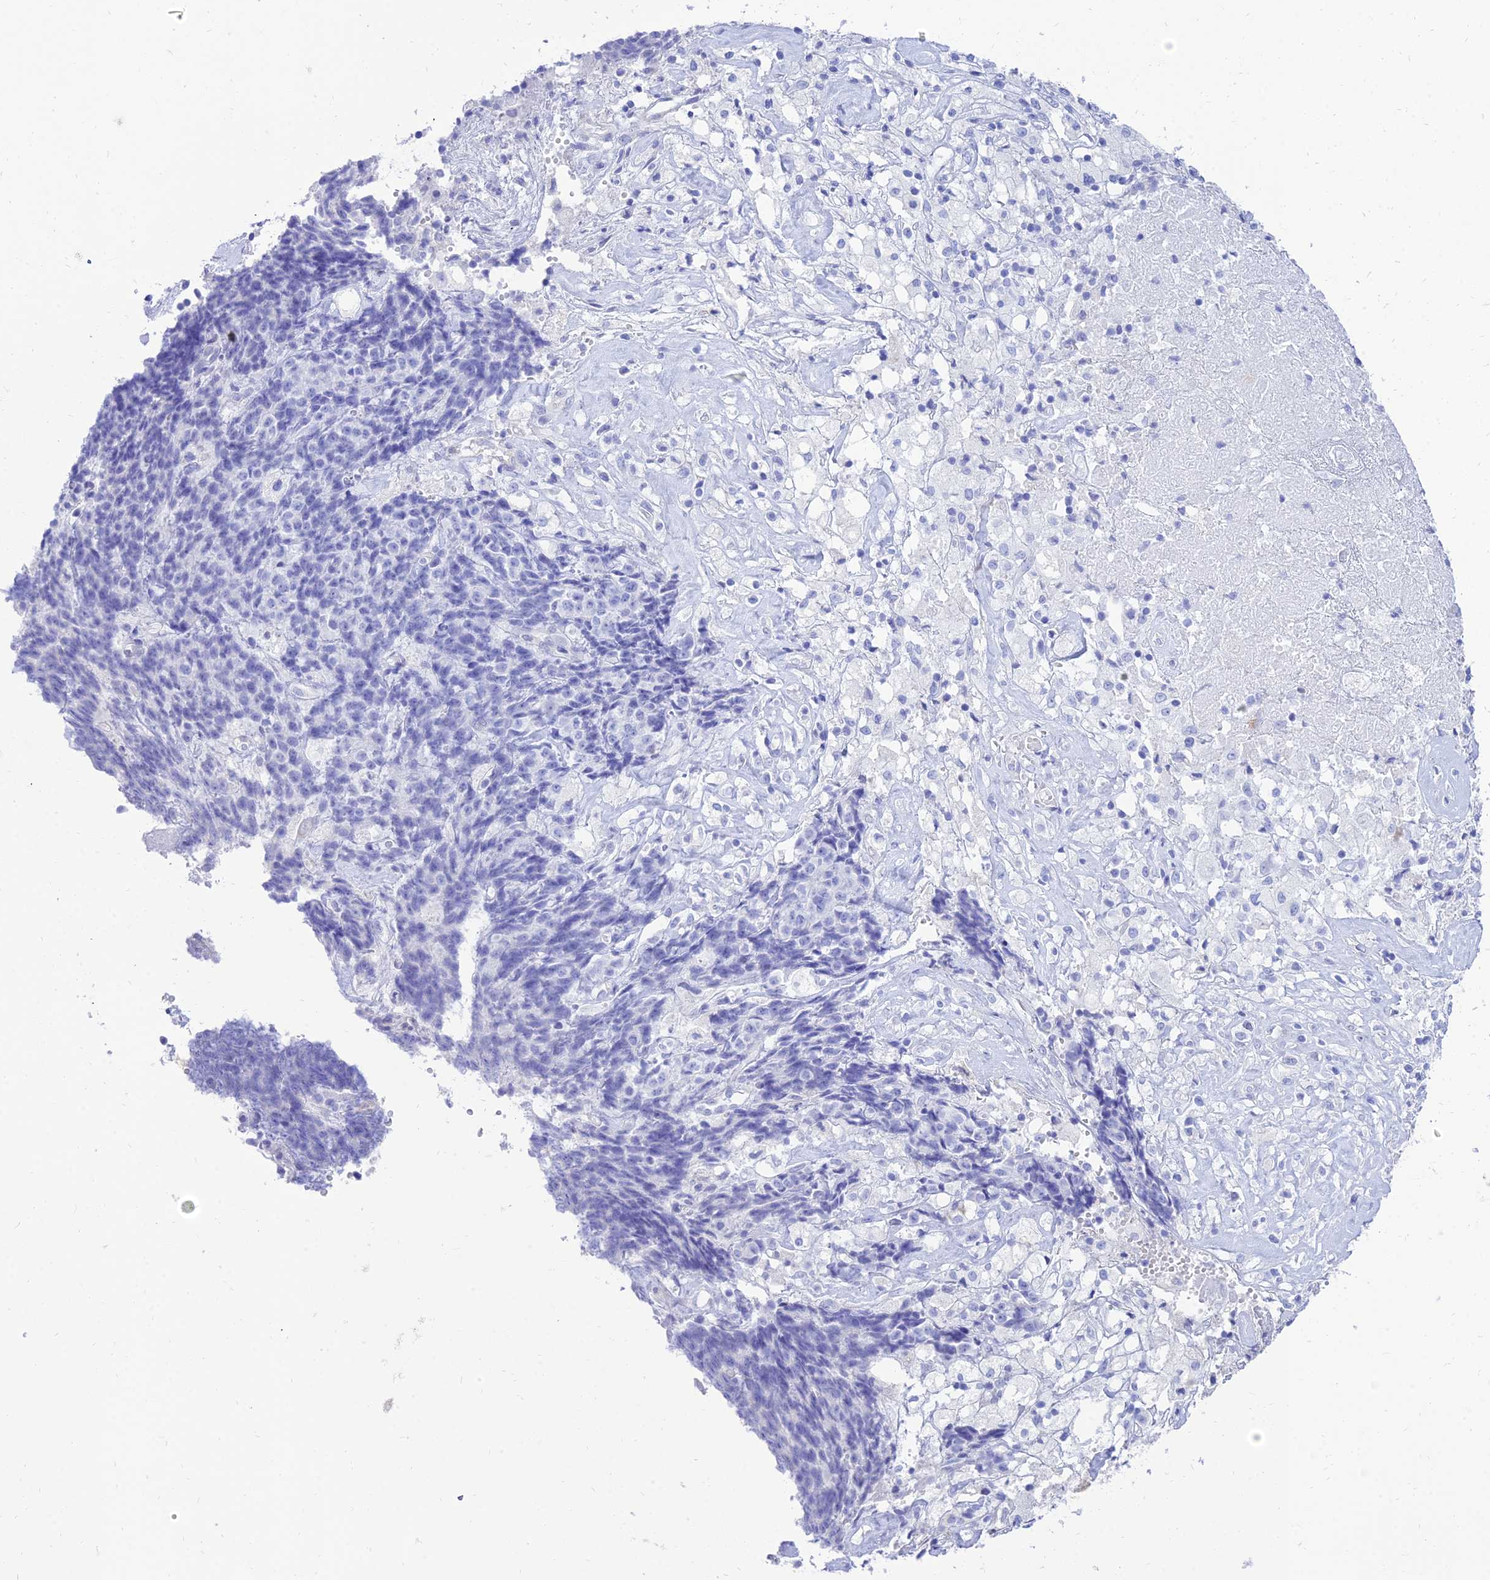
{"staining": {"intensity": "negative", "quantity": "none", "location": "none"}, "tissue": "ovarian cancer", "cell_type": "Tumor cells", "image_type": "cancer", "snomed": [{"axis": "morphology", "description": "Carcinoma, endometroid"}, {"axis": "topography", "description": "Ovary"}], "caption": "DAB (3,3'-diaminobenzidine) immunohistochemical staining of ovarian cancer (endometroid carcinoma) shows no significant positivity in tumor cells. (DAB immunohistochemistry (IHC), high magnification).", "gene": "TAC3", "patient": {"sex": "female", "age": 42}}